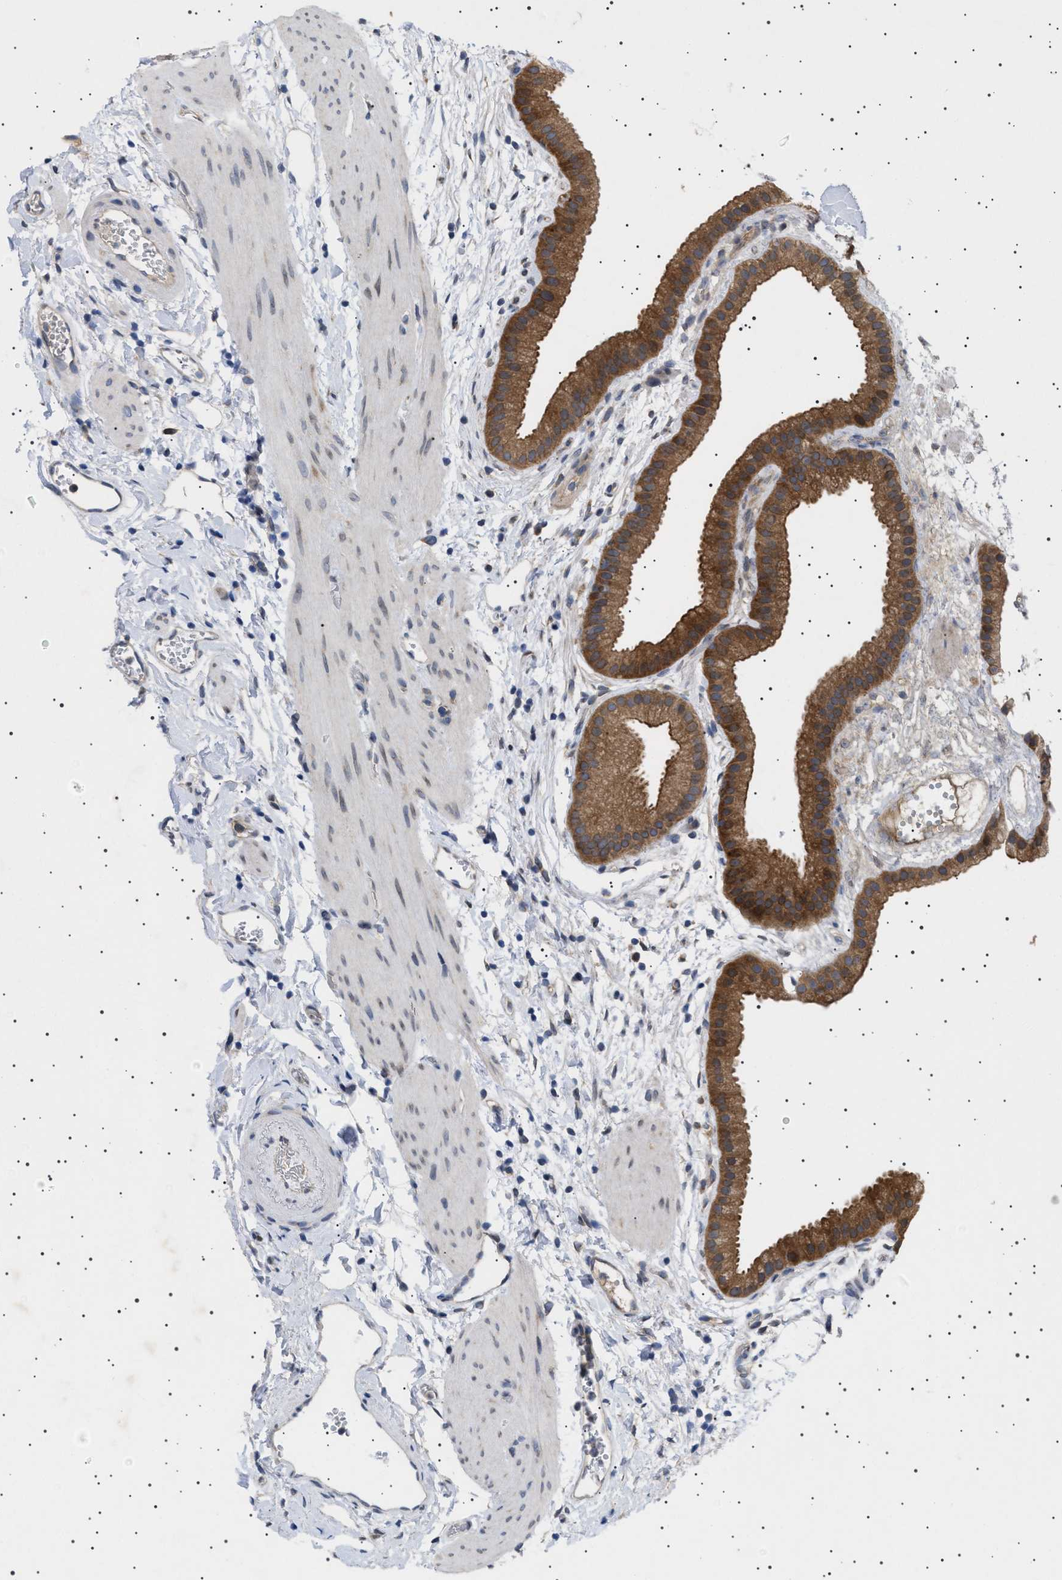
{"staining": {"intensity": "moderate", "quantity": ">75%", "location": "cytoplasmic/membranous"}, "tissue": "gallbladder", "cell_type": "Glandular cells", "image_type": "normal", "snomed": [{"axis": "morphology", "description": "Normal tissue, NOS"}, {"axis": "topography", "description": "Gallbladder"}], "caption": "Gallbladder stained for a protein (brown) demonstrates moderate cytoplasmic/membranous positive expression in approximately >75% of glandular cells.", "gene": "NUP93", "patient": {"sex": "female", "age": 64}}